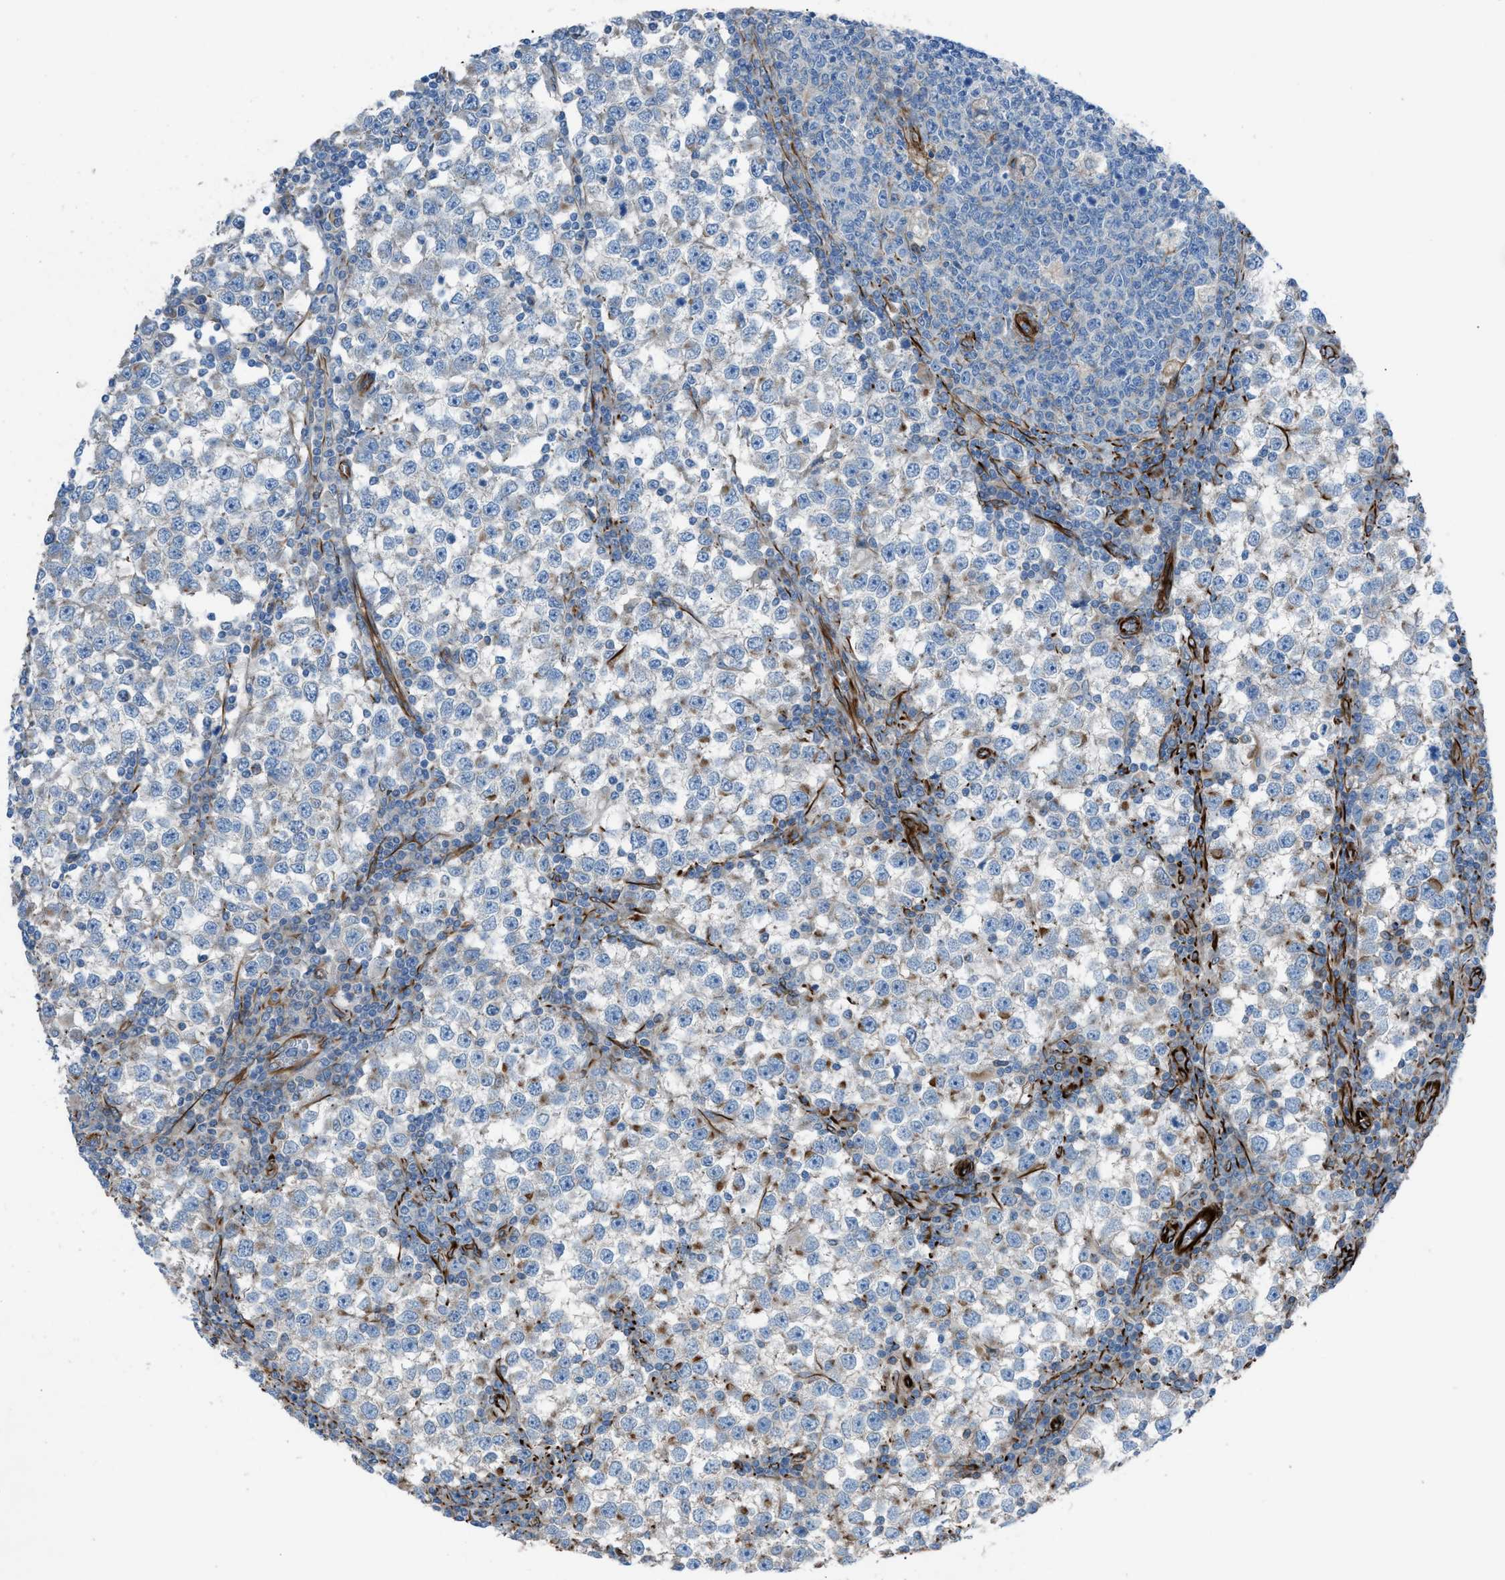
{"staining": {"intensity": "moderate", "quantity": "<25%", "location": "cytoplasmic/membranous"}, "tissue": "testis cancer", "cell_type": "Tumor cells", "image_type": "cancer", "snomed": [{"axis": "morphology", "description": "Seminoma, NOS"}, {"axis": "topography", "description": "Testis"}], "caption": "The immunohistochemical stain highlights moderate cytoplasmic/membranous expression in tumor cells of testis seminoma tissue.", "gene": "CABP7", "patient": {"sex": "male", "age": 65}}